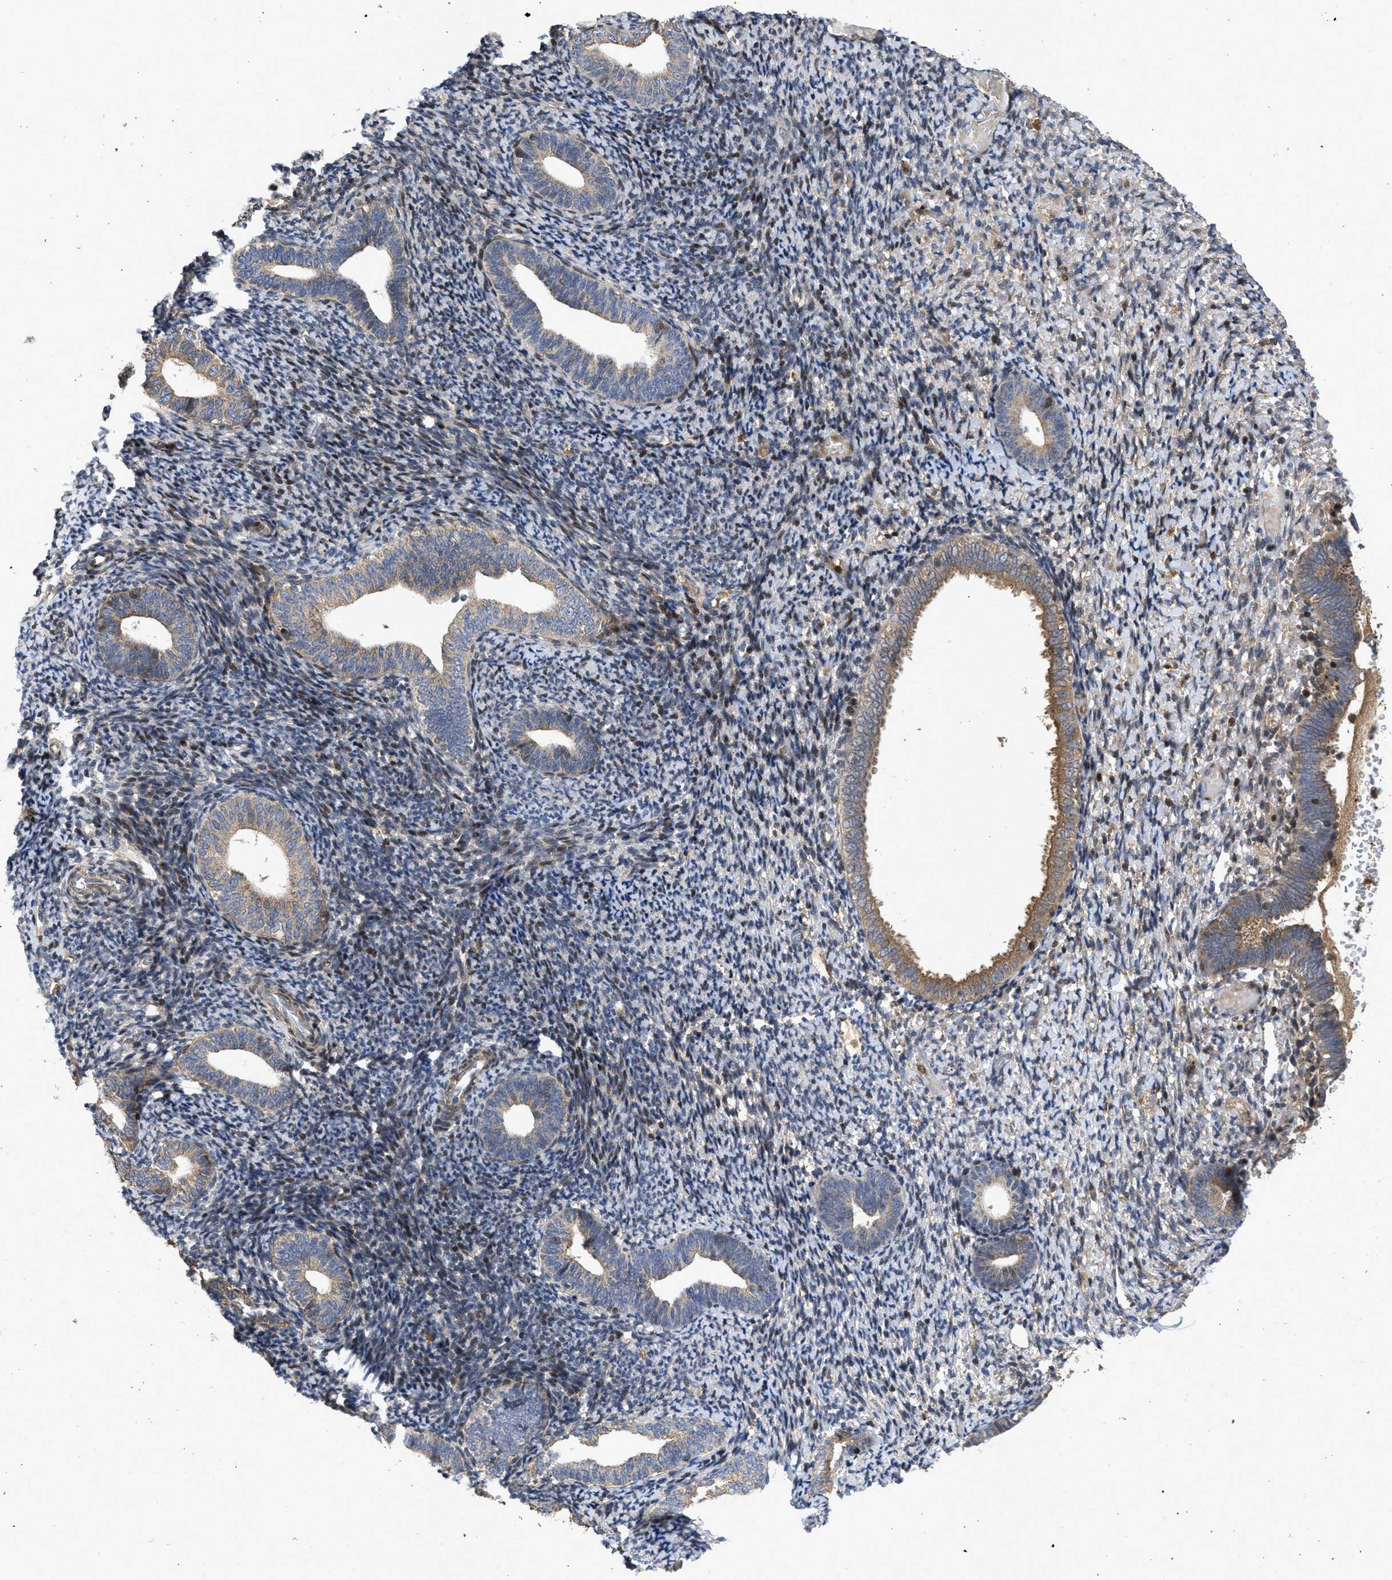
{"staining": {"intensity": "weak", "quantity": "25%-75%", "location": "cytoplasmic/membranous,nuclear"}, "tissue": "endometrium", "cell_type": "Cells in endometrial stroma", "image_type": "normal", "snomed": [{"axis": "morphology", "description": "Normal tissue, NOS"}, {"axis": "topography", "description": "Endometrium"}], "caption": "Immunohistochemistry (IHC) of normal human endometrium demonstrates low levels of weak cytoplasmic/membranous,nuclear positivity in approximately 25%-75% of cells in endometrial stroma. Using DAB (brown) and hematoxylin (blue) stains, captured at high magnification using brightfield microscopy.", "gene": "CBR3", "patient": {"sex": "female", "age": 66}}